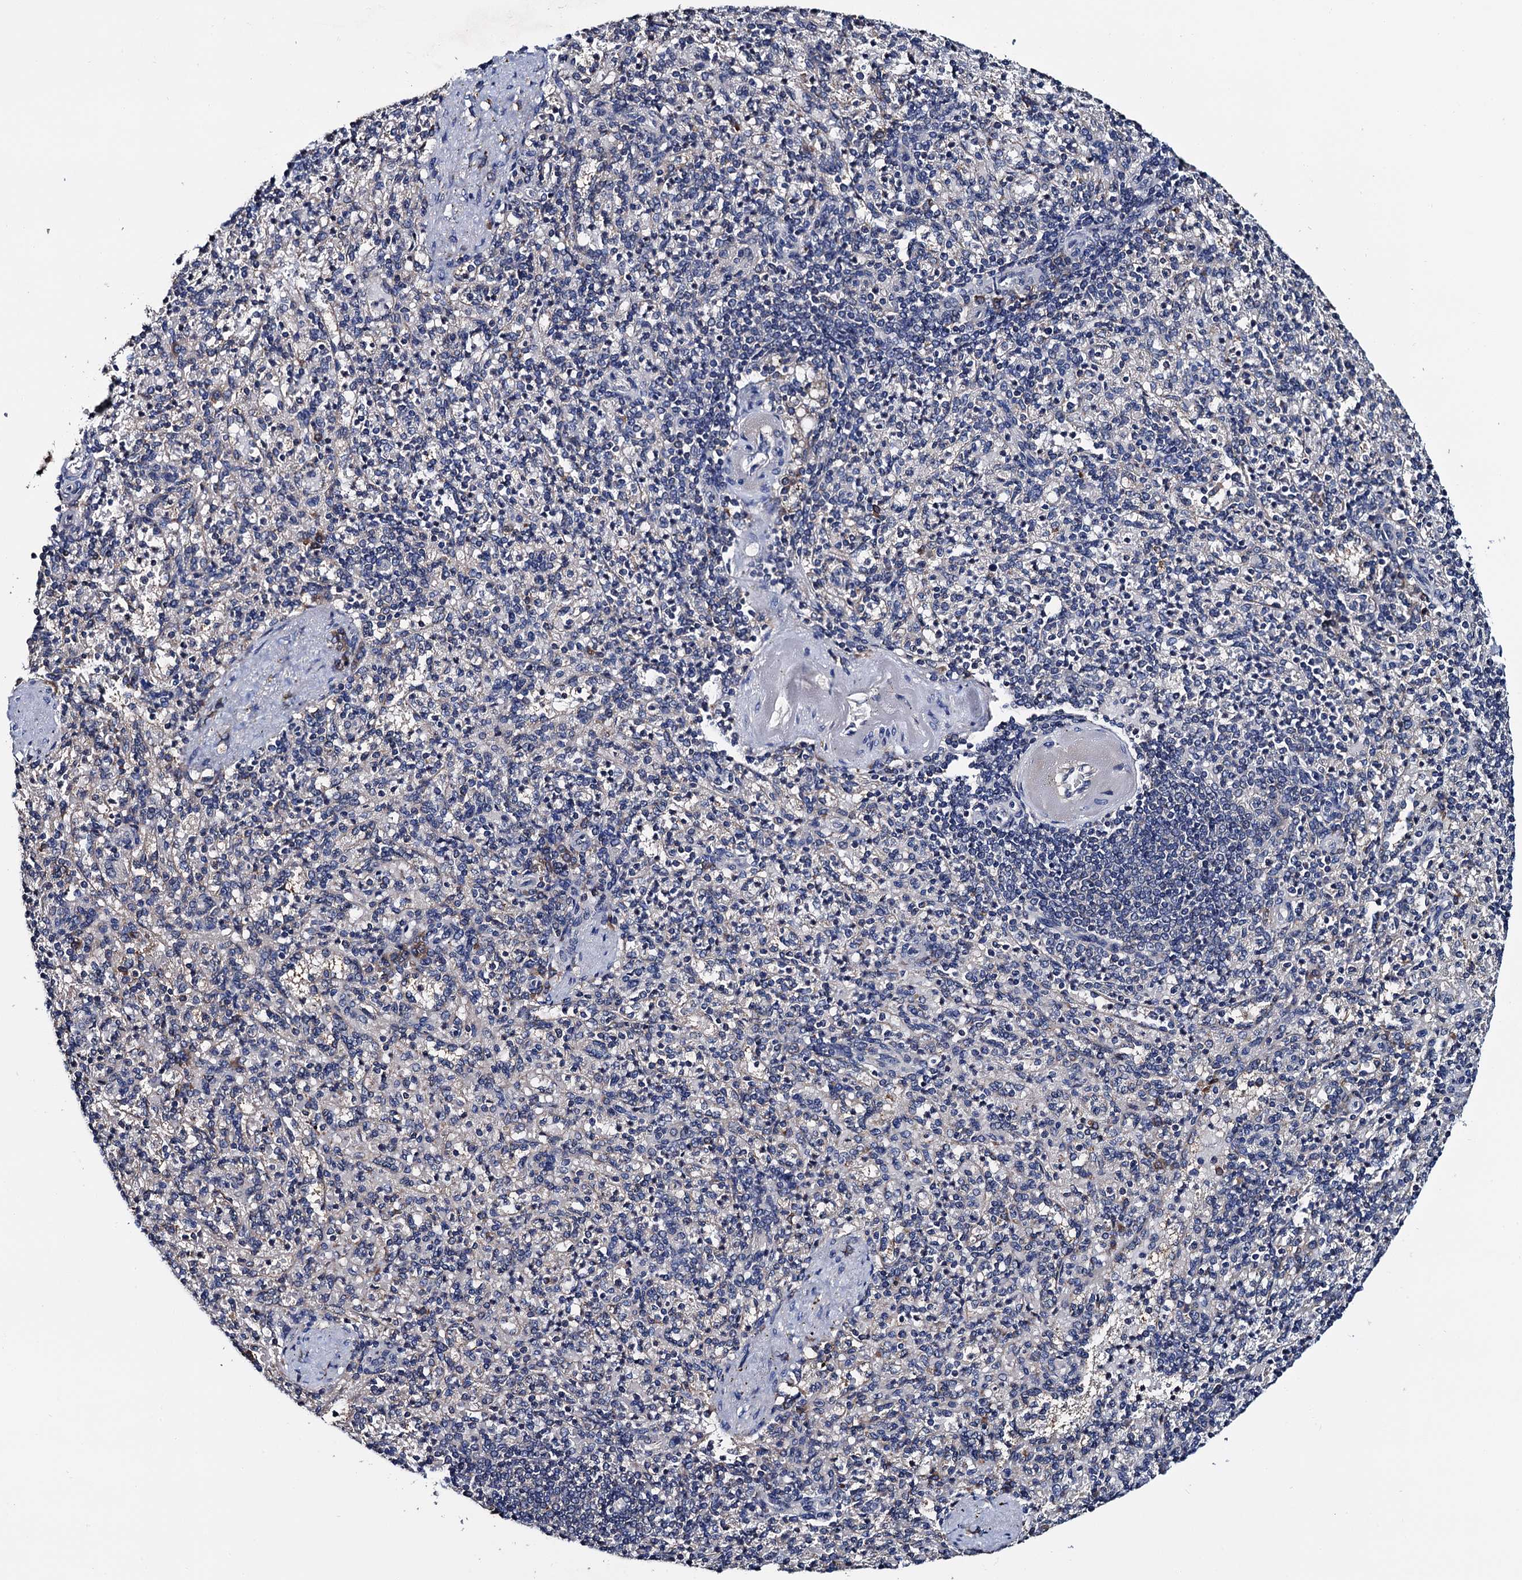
{"staining": {"intensity": "negative", "quantity": "none", "location": "none"}, "tissue": "spleen", "cell_type": "Cells in red pulp", "image_type": "normal", "snomed": [{"axis": "morphology", "description": "Normal tissue, NOS"}, {"axis": "topography", "description": "Spleen"}], "caption": "Immunohistochemical staining of benign spleen reveals no significant positivity in cells in red pulp.", "gene": "RGS11", "patient": {"sex": "female", "age": 74}}